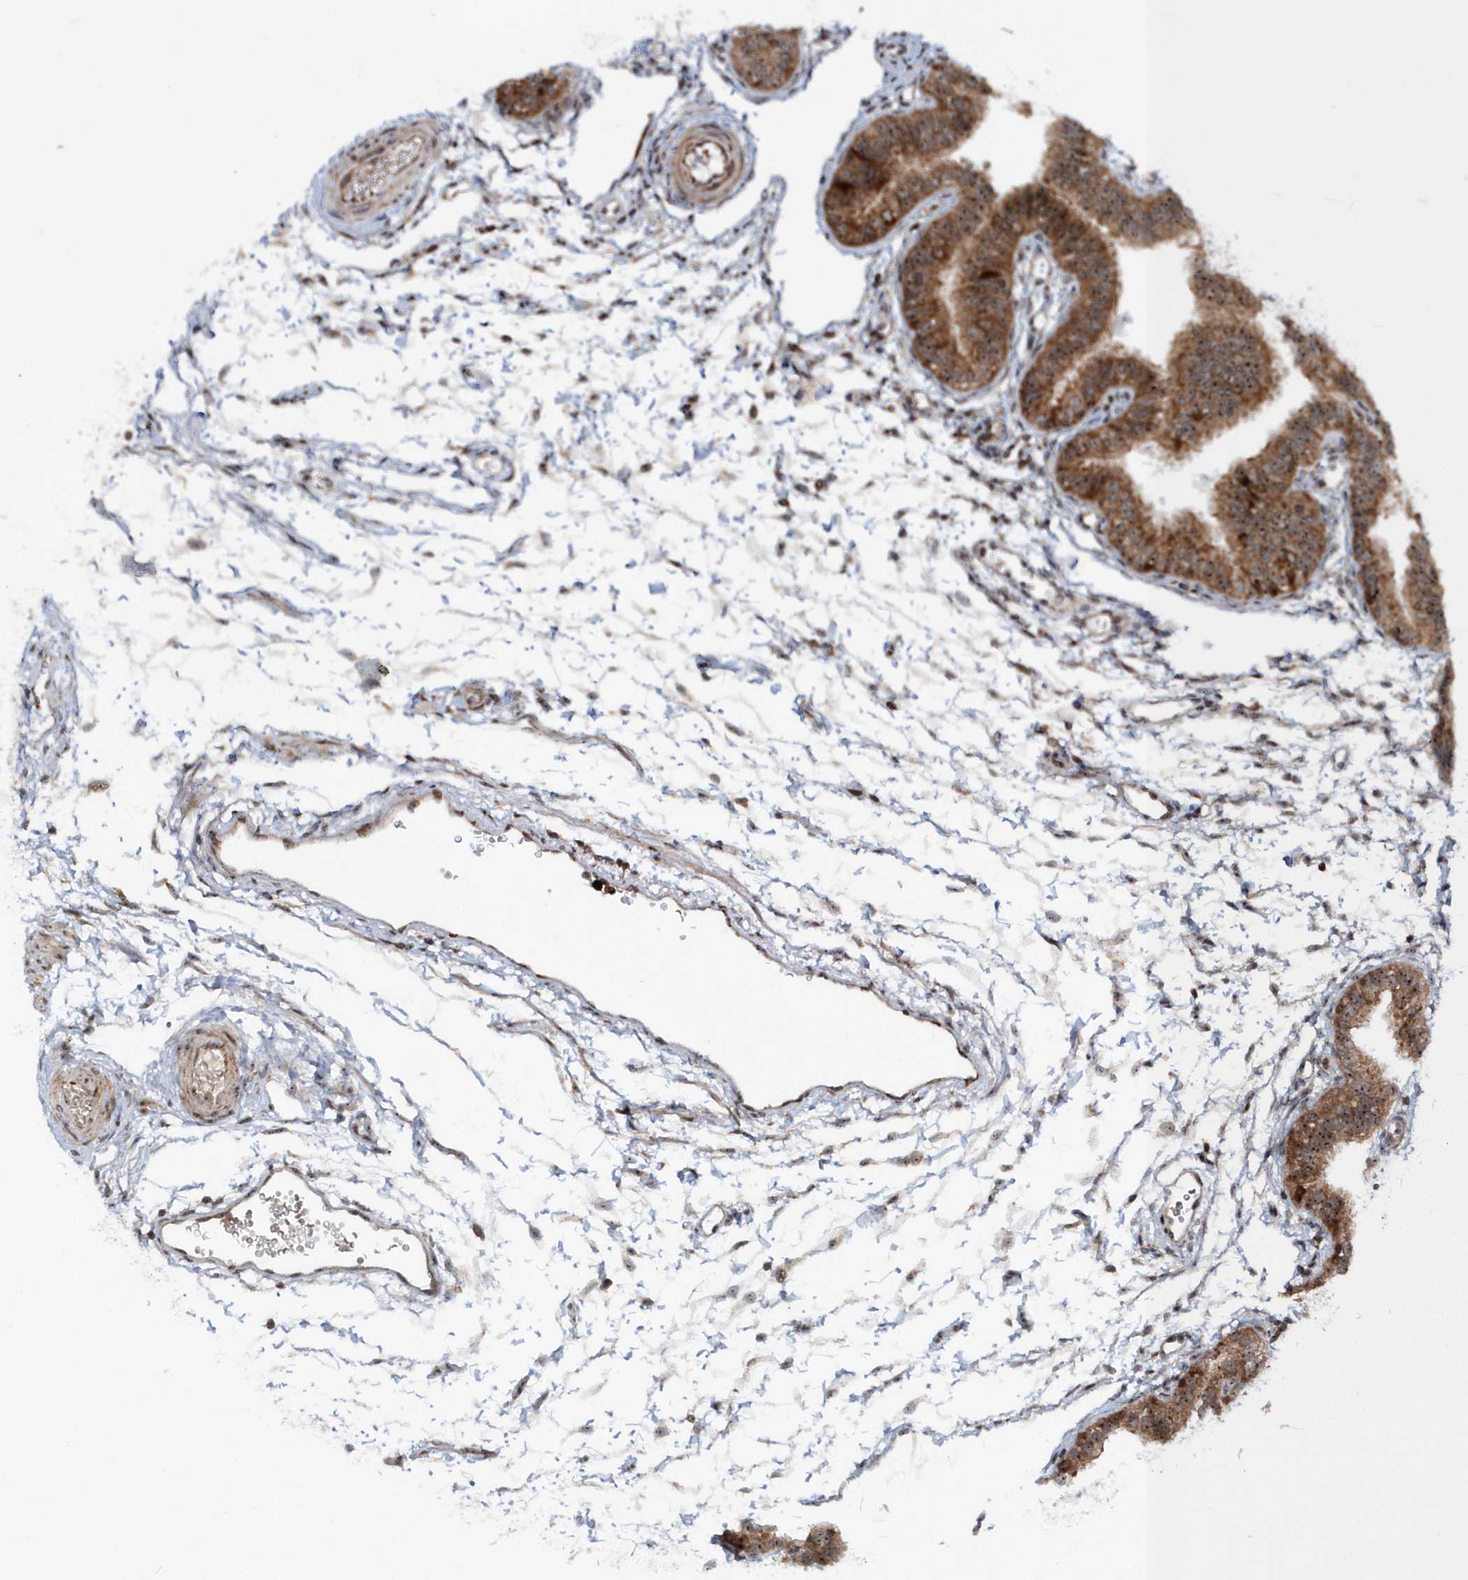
{"staining": {"intensity": "moderate", "quantity": ">75%", "location": "cytoplasmic/membranous,nuclear"}, "tissue": "fallopian tube", "cell_type": "Glandular cells", "image_type": "normal", "snomed": [{"axis": "morphology", "description": "Normal tissue, NOS"}, {"axis": "topography", "description": "Fallopian tube"}], "caption": "High-magnification brightfield microscopy of normal fallopian tube stained with DAB (brown) and counterstained with hematoxylin (blue). glandular cells exhibit moderate cytoplasmic/membranous,nuclear staining is appreciated in about>75% of cells. (brown staining indicates protein expression, while blue staining denotes nuclei).", "gene": "SOWAHB", "patient": {"sex": "female", "age": 35}}